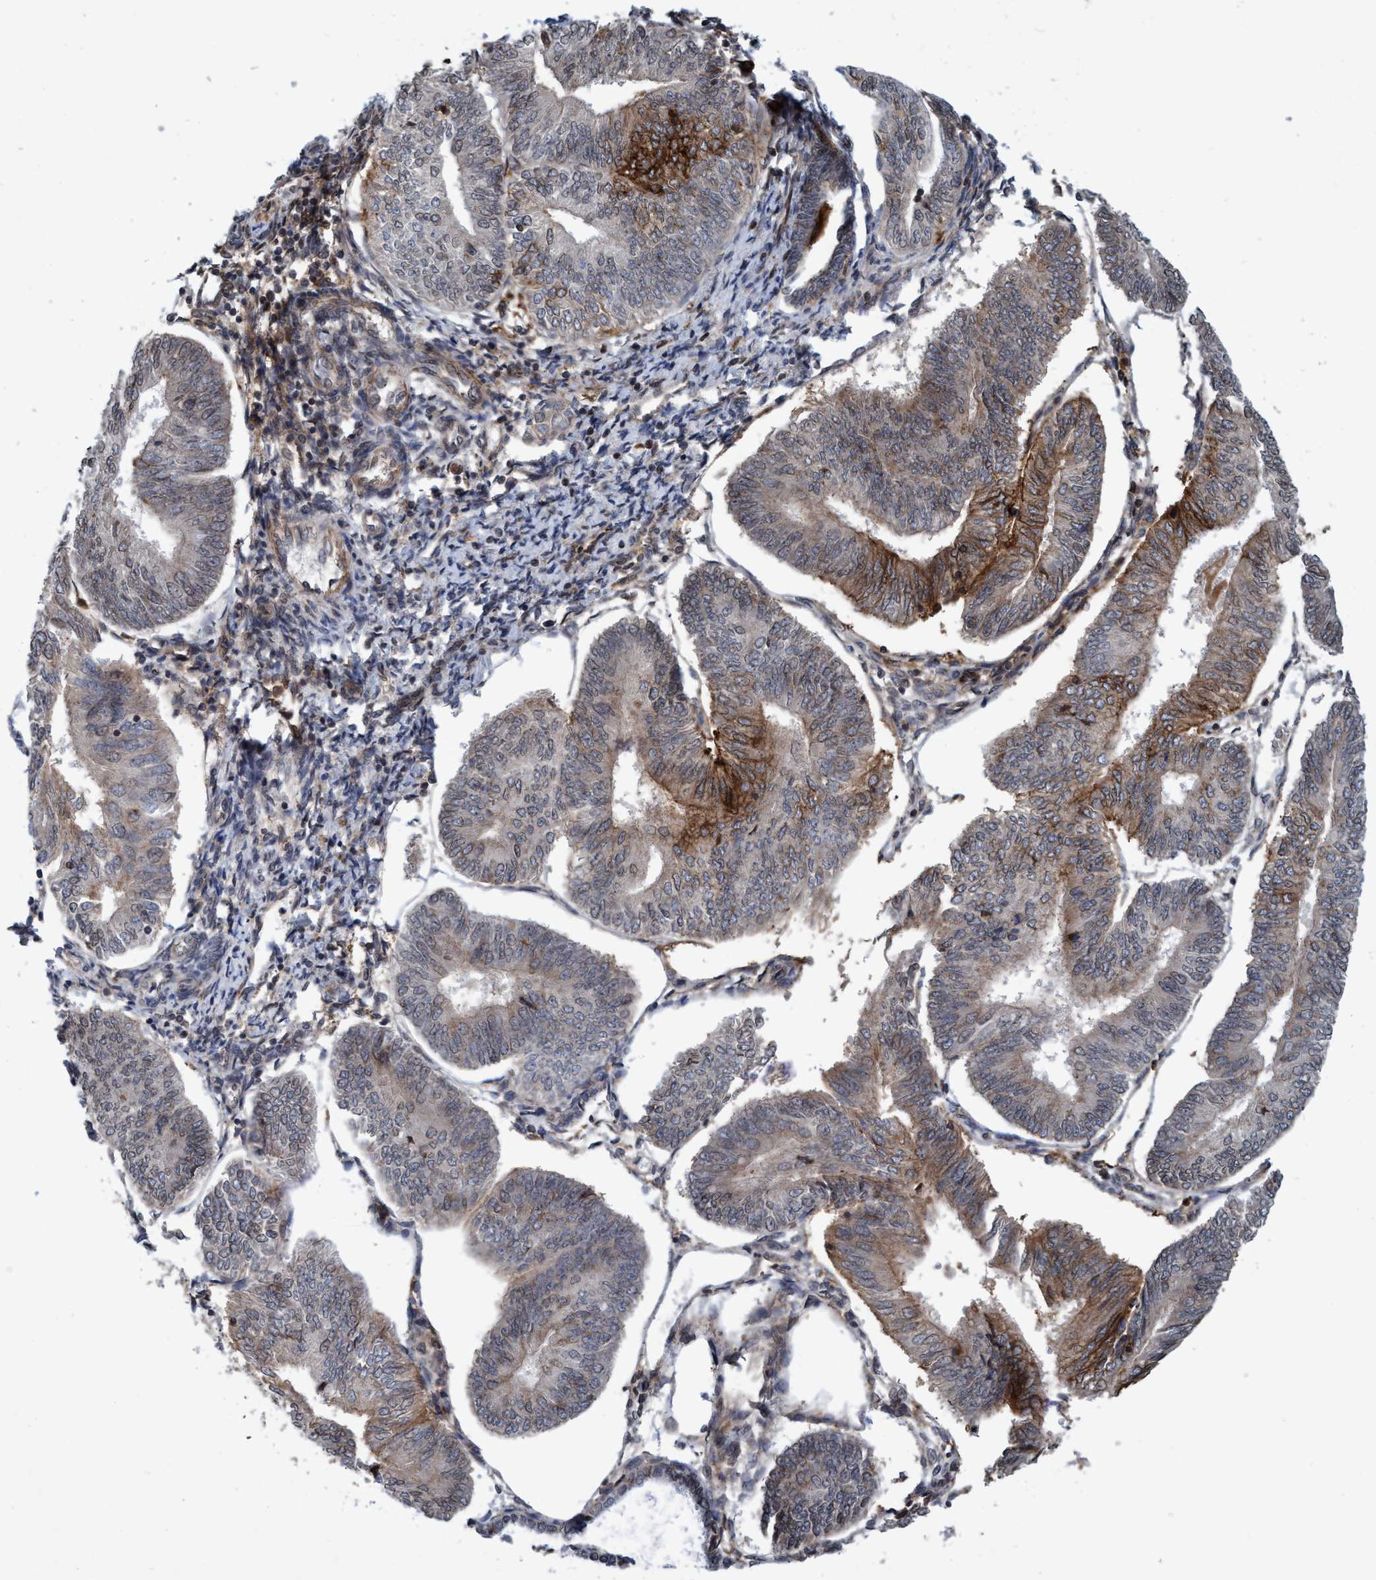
{"staining": {"intensity": "strong", "quantity": "<25%", "location": "cytoplasmic/membranous"}, "tissue": "endometrial cancer", "cell_type": "Tumor cells", "image_type": "cancer", "snomed": [{"axis": "morphology", "description": "Adenocarcinoma, NOS"}, {"axis": "topography", "description": "Endometrium"}], "caption": "Endometrial cancer (adenocarcinoma) stained for a protein shows strong cytoplasmic/membranous positivity in tumor cells. Ihc stains the protein in brown and the nuclei are stained blue.", "gene": "SLC16A3", "patient": {"sex": "female", "age": 58}}